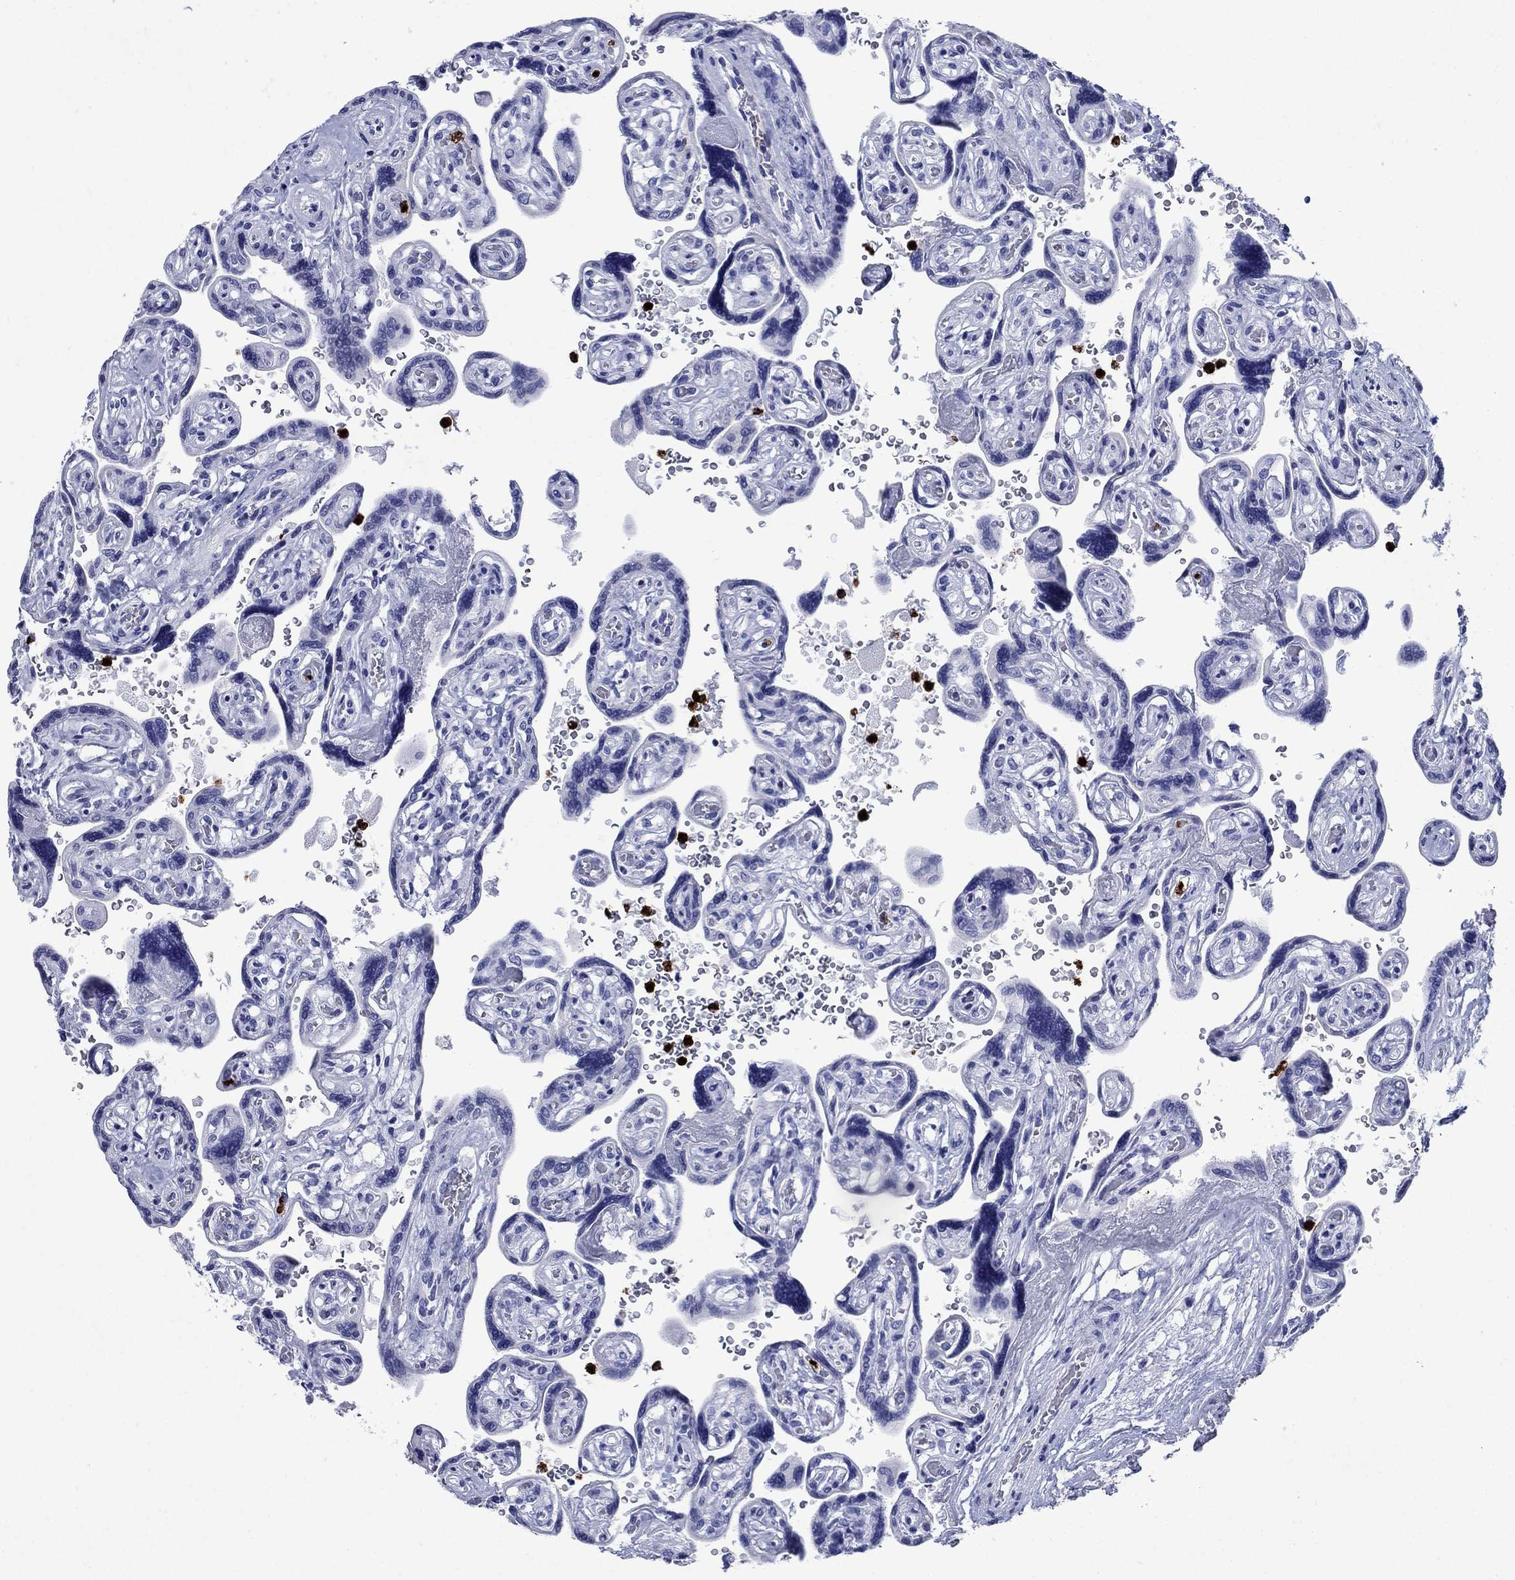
{"staining": {"intensity": "negative", "quantity": "none", "location": "none"}, "tissue": "placenta", "cell_type": "Decidual cells", "image_type": "normal", "snomed": [{"axis": "morphology", "description": "Normal tissue, NOS"}, {"axis": "topography", "description": "Placenta"}], "caption": "This photomicrograph is of unremarkable placenta stained with immunohistochemistry (IHC) to label a protein in brown with the nuclei are counter-stained blue. There is no expression in decidual cells.", "gene": "AZU1", "patient": {"sex": "female", "age": 32}}